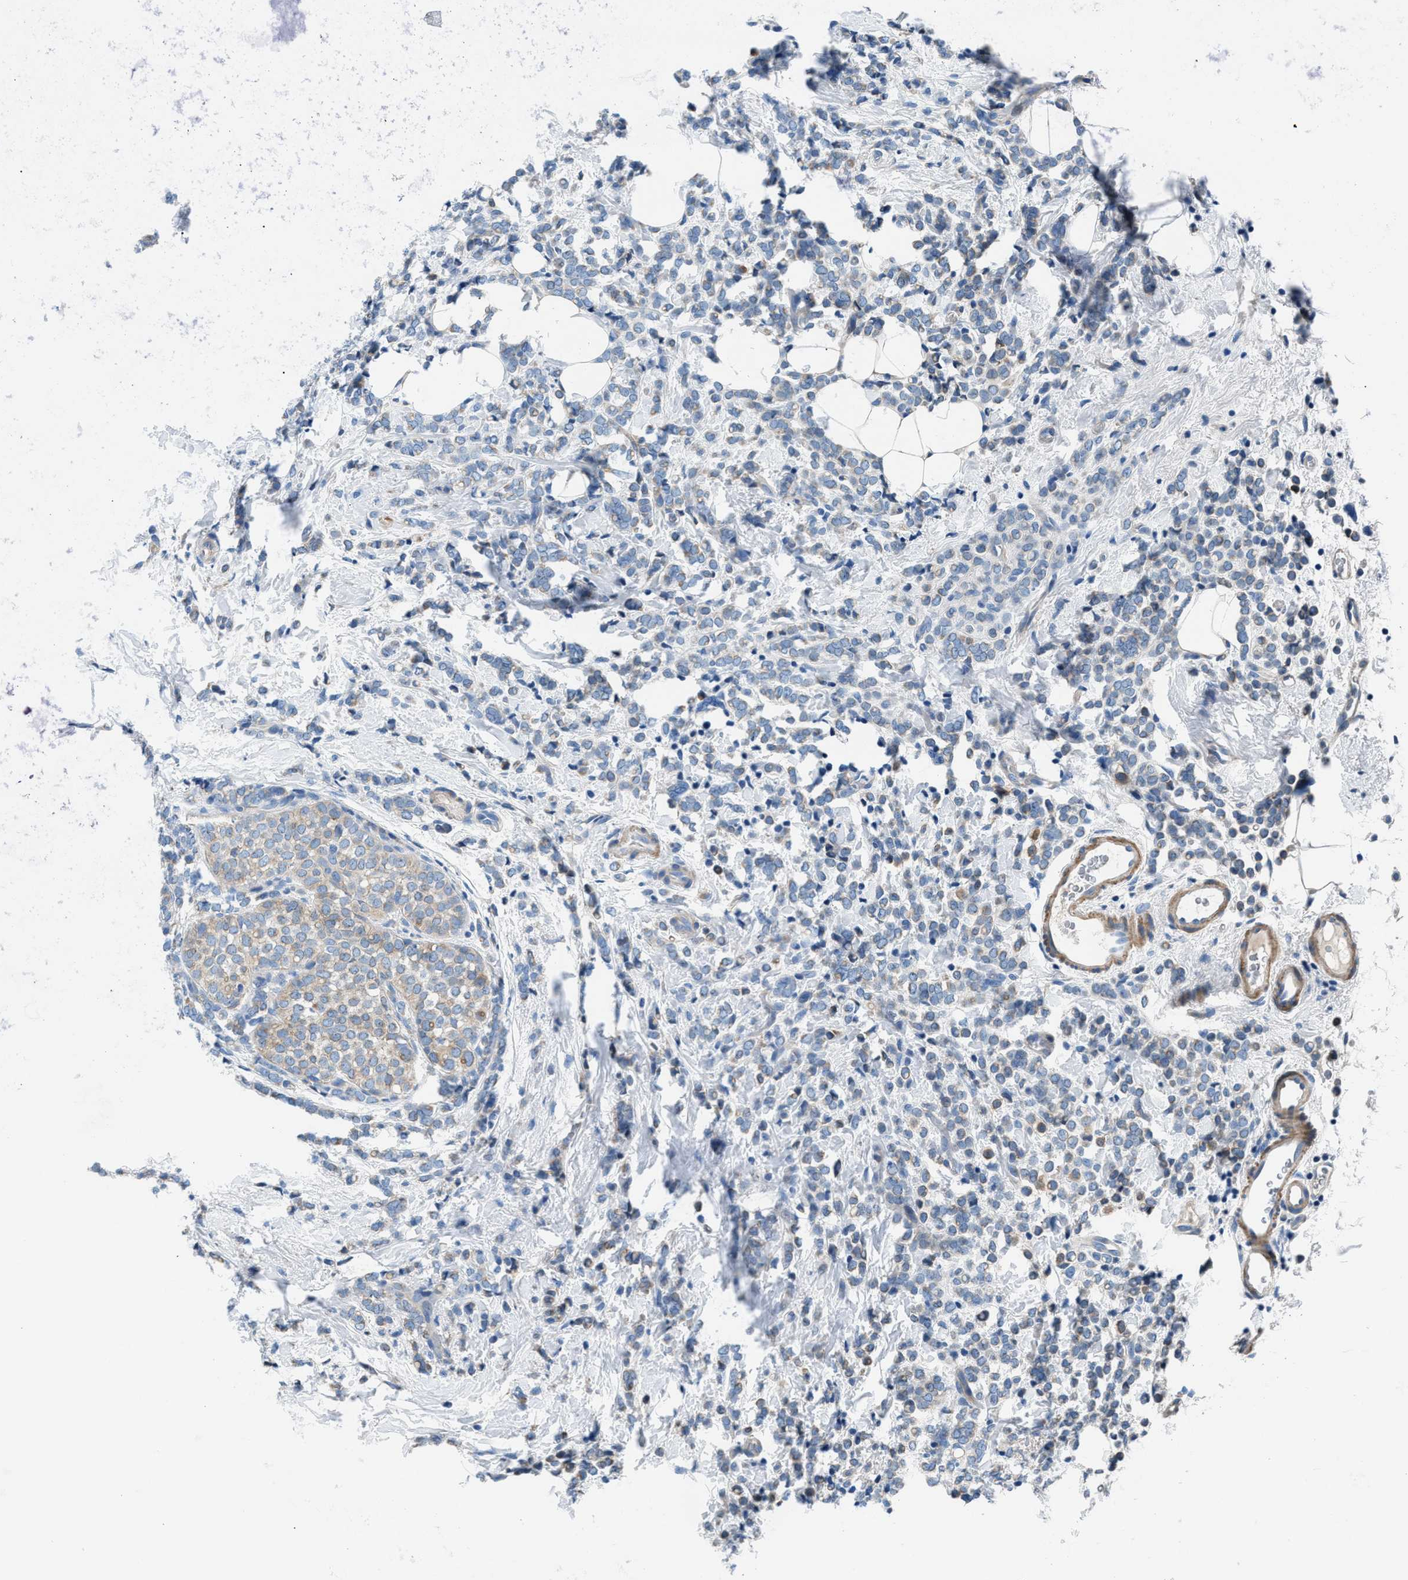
{"staining": {"intensity": "weak", "quantity": "25%-75%", "location": "cytoplasmic/membranous"}, "tissue": "breast cancer", "cell_type": "Tumor cells", "image_type": "cancer", "snomed": [{"axis": "morphology", "description": "Lobular carcinoma"}, {"axis": "topography", "description": "Breast"}], "caption": "Immunohistochemical staining of breast cancer displays low levels of weak cytoplasmic/membranous positivity in approximately 25%-75% of tumor cells.", "gene": "CDRT4", "patient": {"sex": "female", "age": 50}}